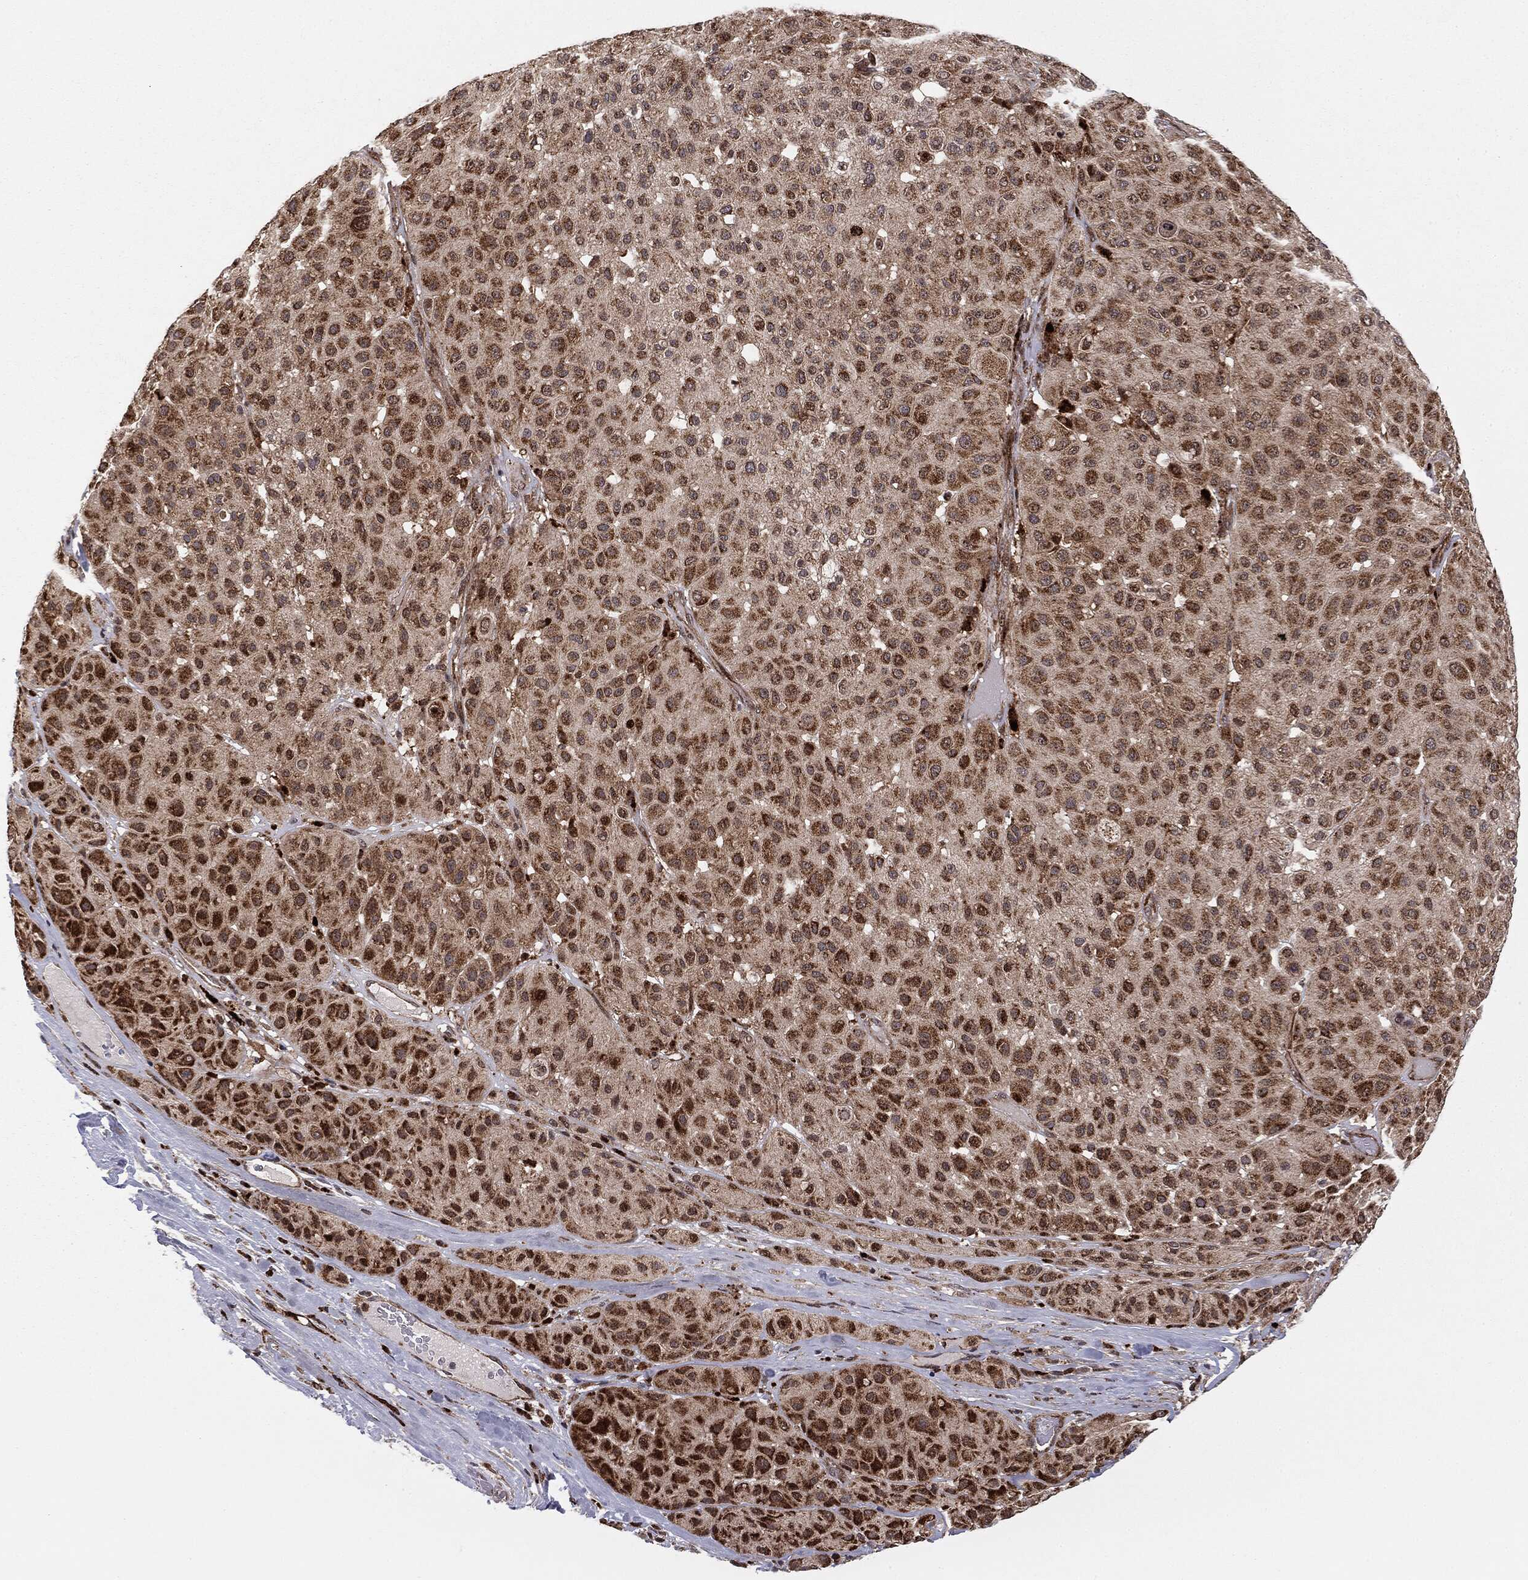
{"staining": {"intensity": "strong", "quantity": ">75%", "location": "cytoplasmic/membranous"}, "tissue": "melanoma", "cell_type": "Tumor cells", "image_type": "cancer", "snomed": [{"axis": "morphology", "description": "Malignant melanoma, Metastatic site"}, {"axis": "topography", "description": "Smooth muscle"}], "caption": "Strong cytoplasmic/membranous positivity is seen in approximately >75% of tumor cells in melanoma.", "gene": "PTEN", "patient": {"sex": "male", "age": 41}}